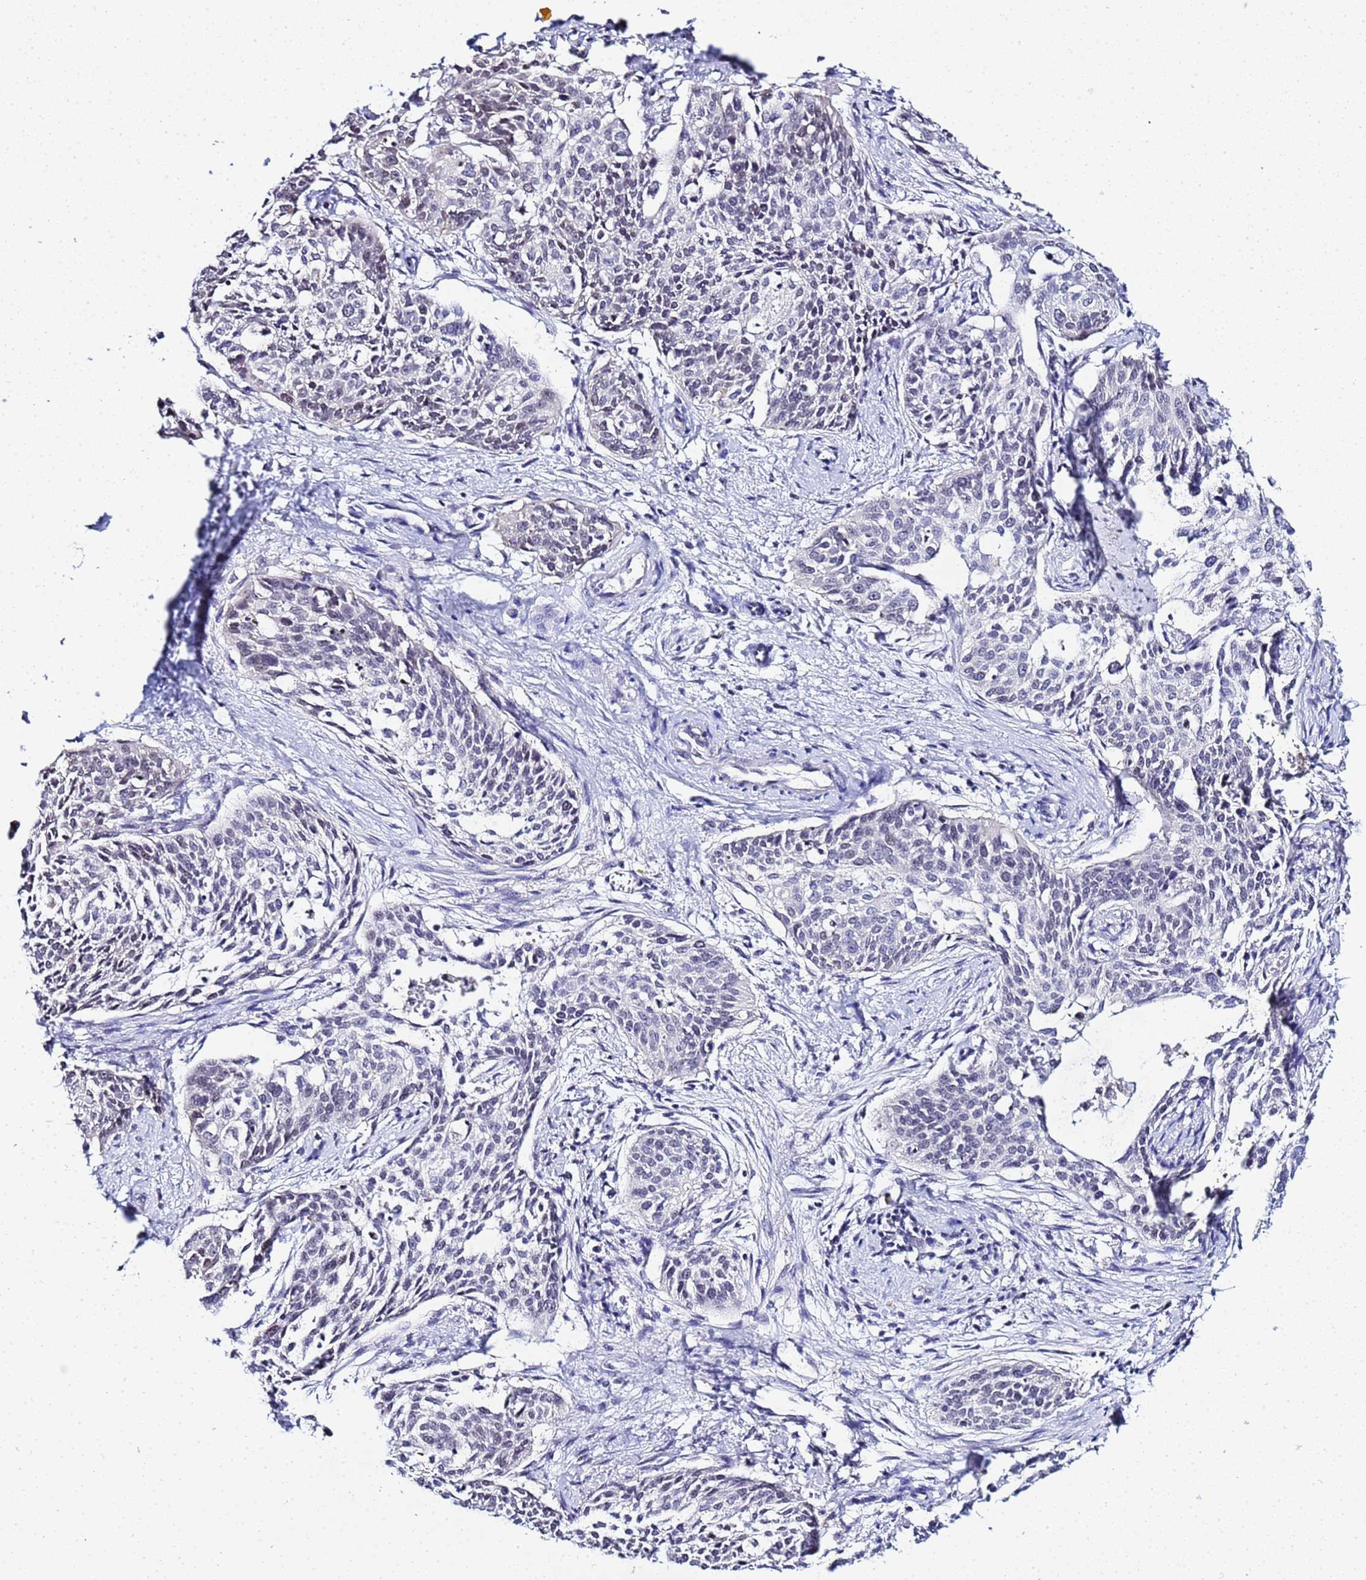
{"staining": {"intensity": "negative", "quantity": "none", "location": "none"}, "tissue": "cervical cancer", "cell_type": "Tumor cells", "image_type": "cancer", "snomed": [{"axis": "morphology", "description": "Squamous cell carcinoma, NOS"}, {"axis": "topography", "description": "Cervix"}], "caption": "Histopathology image shows no protein expression in tumor cells of cervical squamous cell carcinoma tissue. (Brightfield microscopy of DAB (3,3'-diaminobenzidine) IHC at high magnification).", "gene": "ACTL6B", "patient": {"sex": "female", "age": 44}}